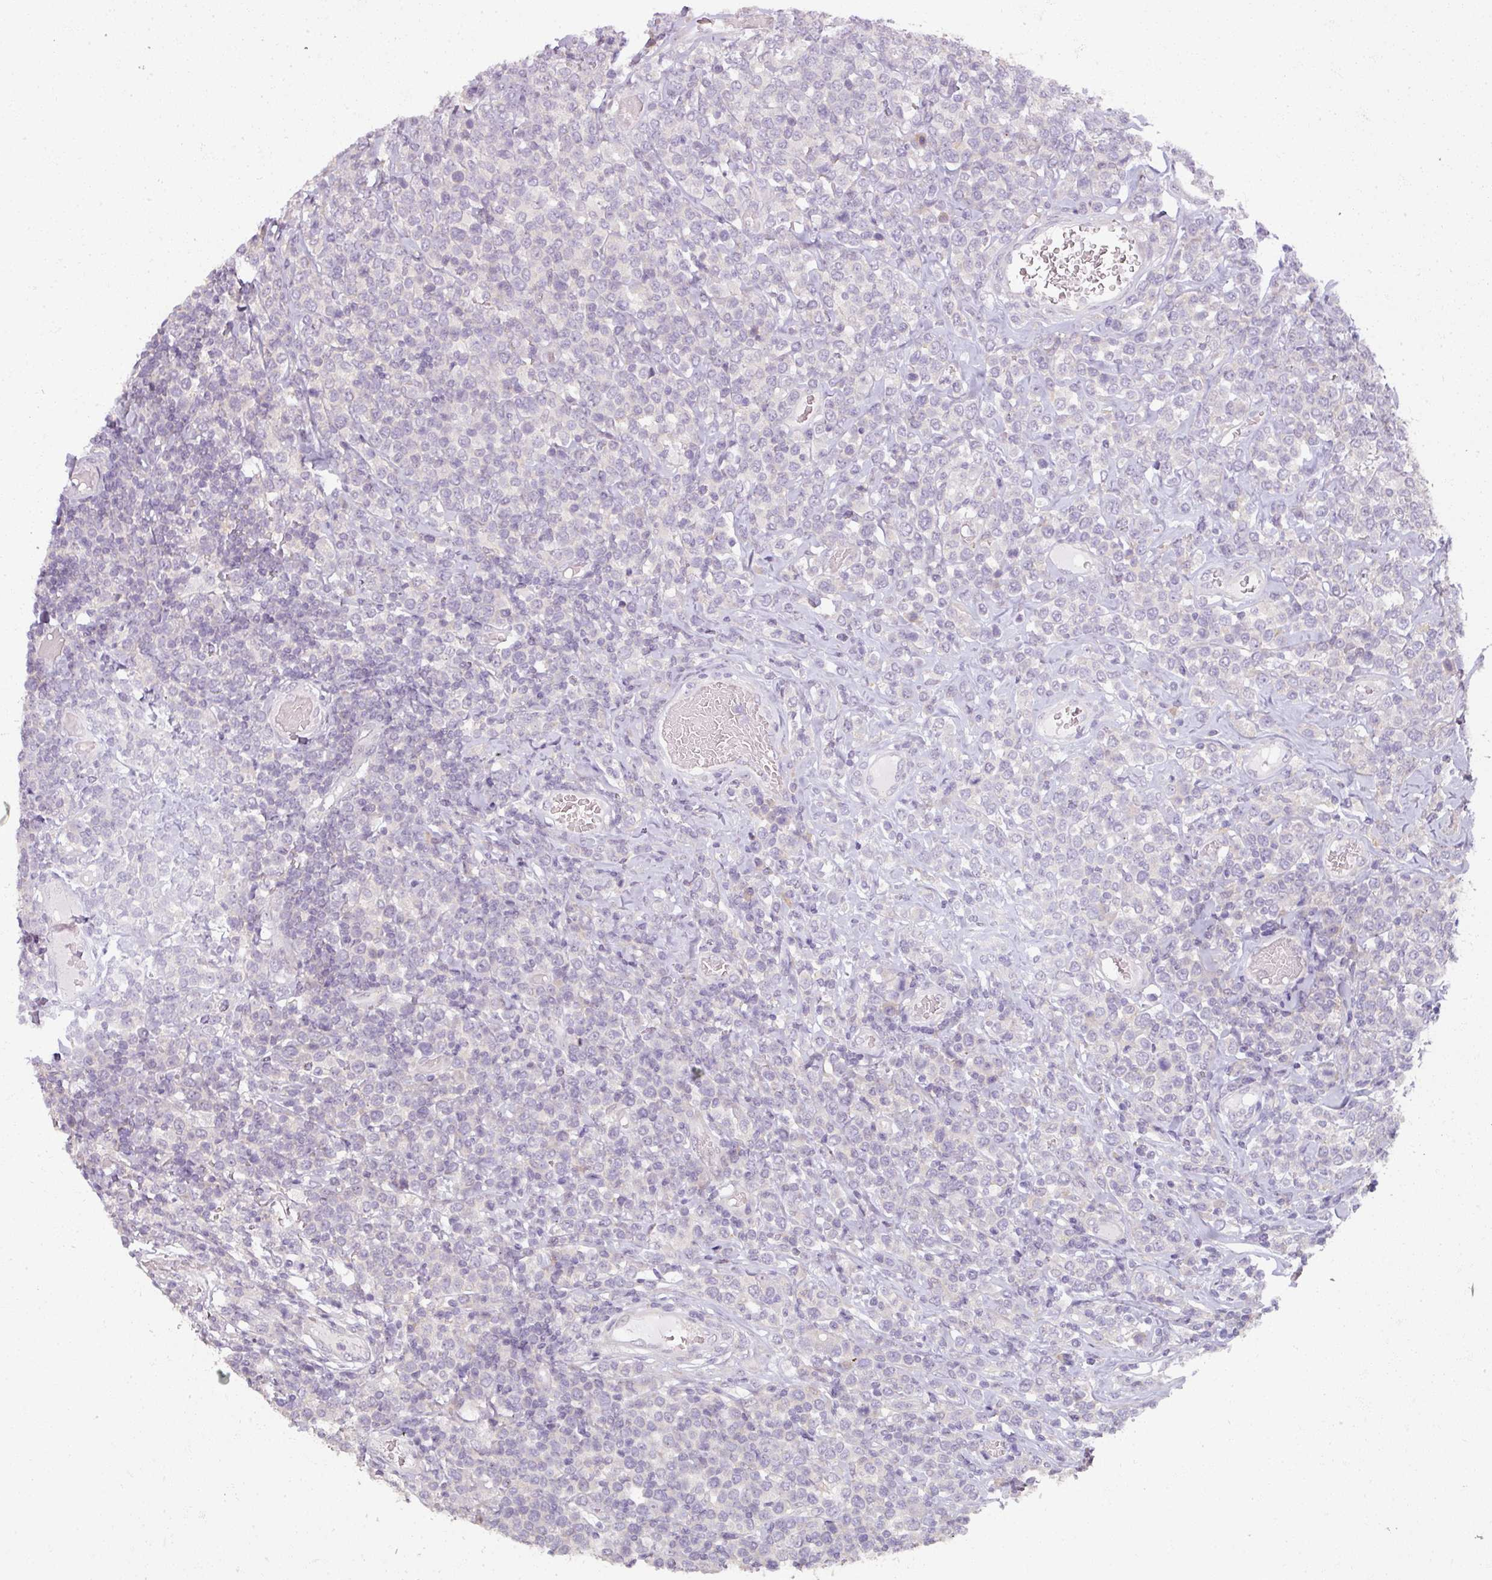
{"staining": {"intensity": "negative", "quantity": "none", "location": "none"}, "tissue": "lymphoma", "cell_type": "Tumor cells", "image_type": "cancer", "snomed": [{"axis": "morphology", "description": "Malignant lymphoma, non-Hodgkin's type, High grade"}, {"axis": "topography", "description": "Soft tissue"}], "caption": "Tumor cells are negative for protein expression in human malignant lymphoma, non-Hodgkin's type (high-grade). The staining was performed using DAB (3,3'-diaminobenzidine) to visualize the protein expression in brown, while the nuclei were stained in blue with hematoxylin (Magnification: 20x).", "gene": "MYMK", "patient": {"sex": "female", "age": 56}}